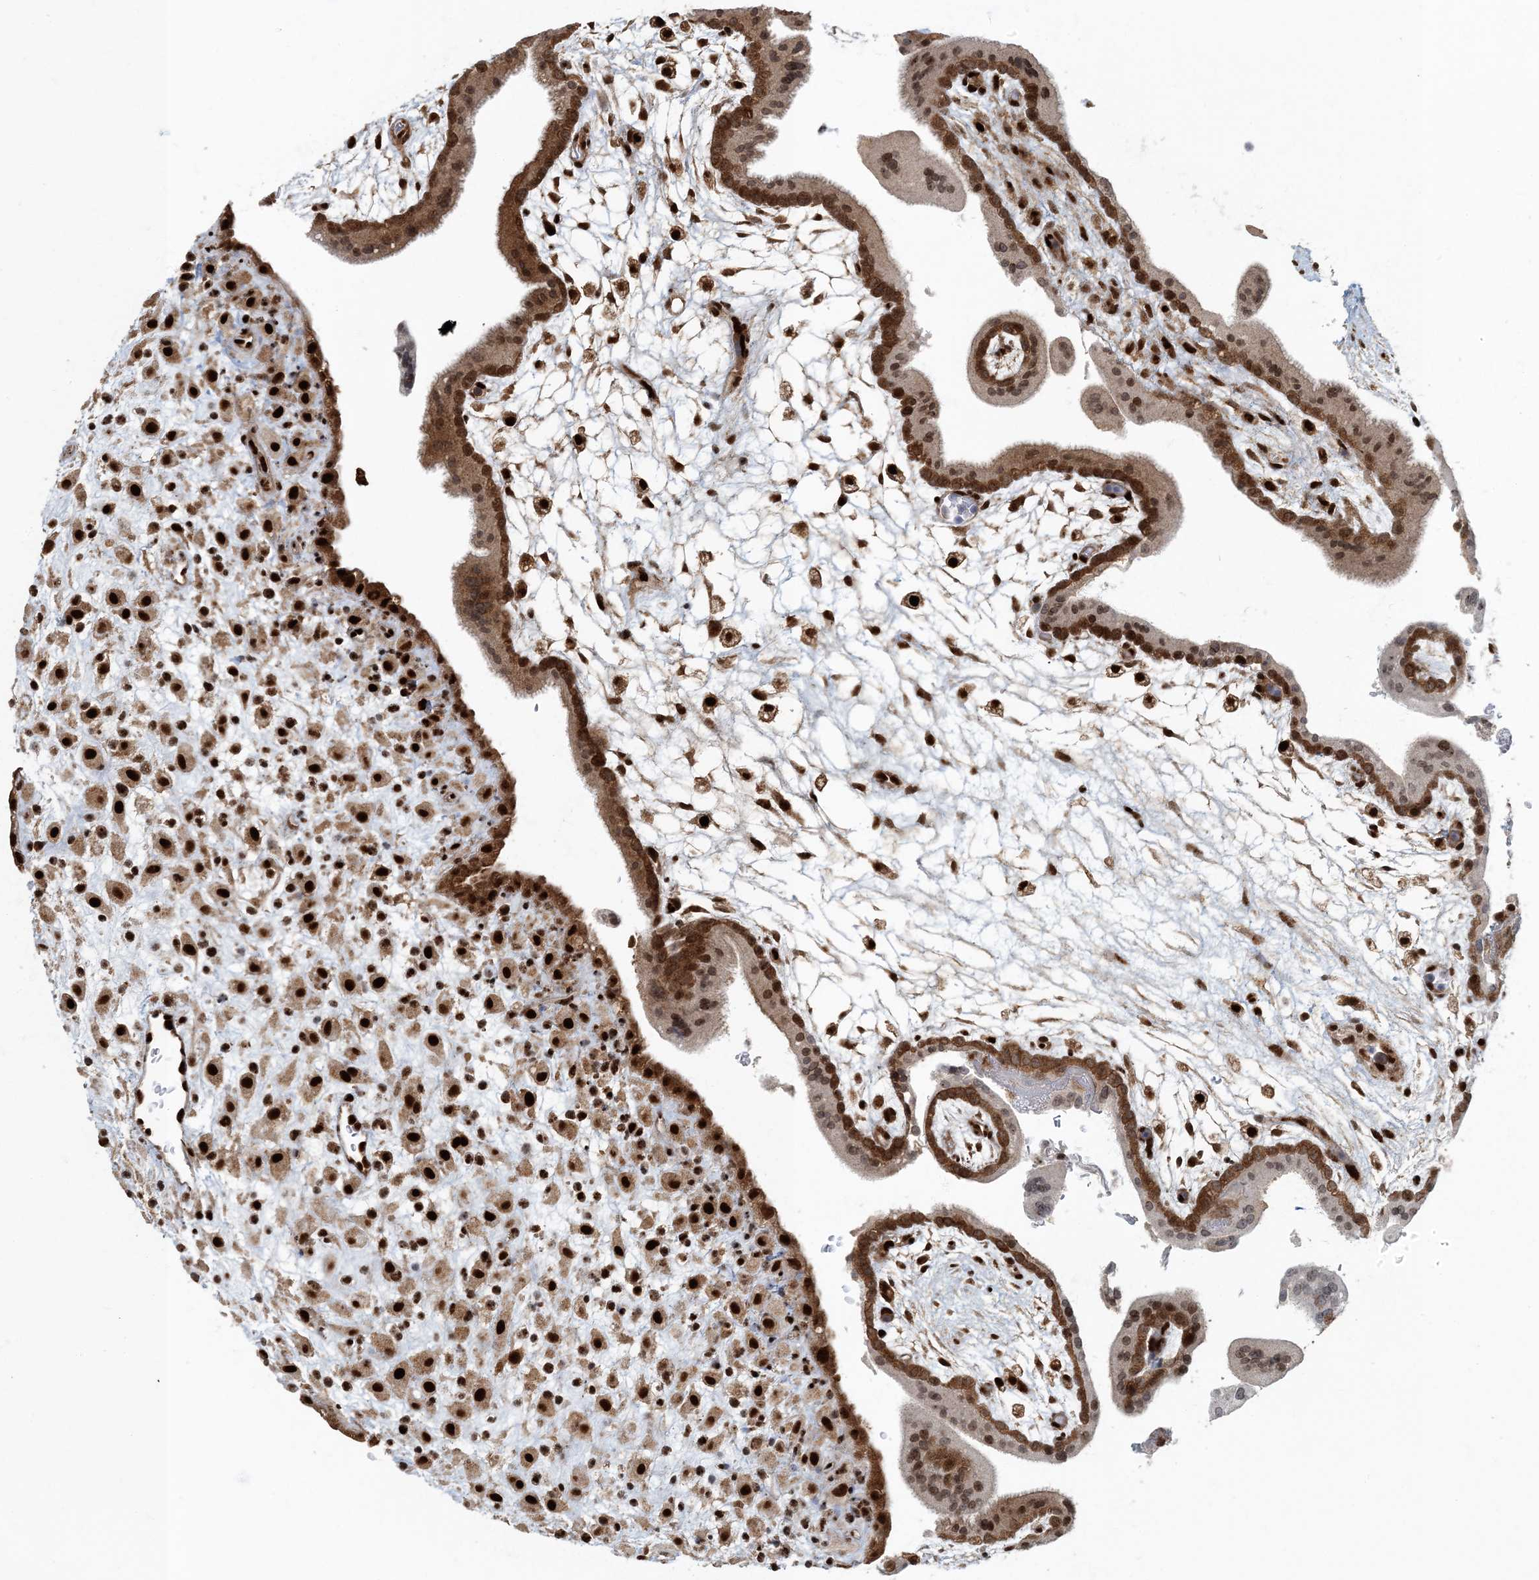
{"staining": {"intensity": "strong", "quantity": ">75%", "location": "nuclear"}, "tissue": "placenta", "cell_type": "Decidual cells", "image_type": "normal", "snomed": [{"axis": "morphology", "description": "Normal tissue, NOS"}, {"axis": "topography", "description": "Placenta"}], "caption": "About >75% of decidual cells in normal human placenta exhibit strong nuclear protein staining as visualized by brown immunohistochemical staining.", "gene": "MBD1", "patient": {"sex": "female", "age": 35}}